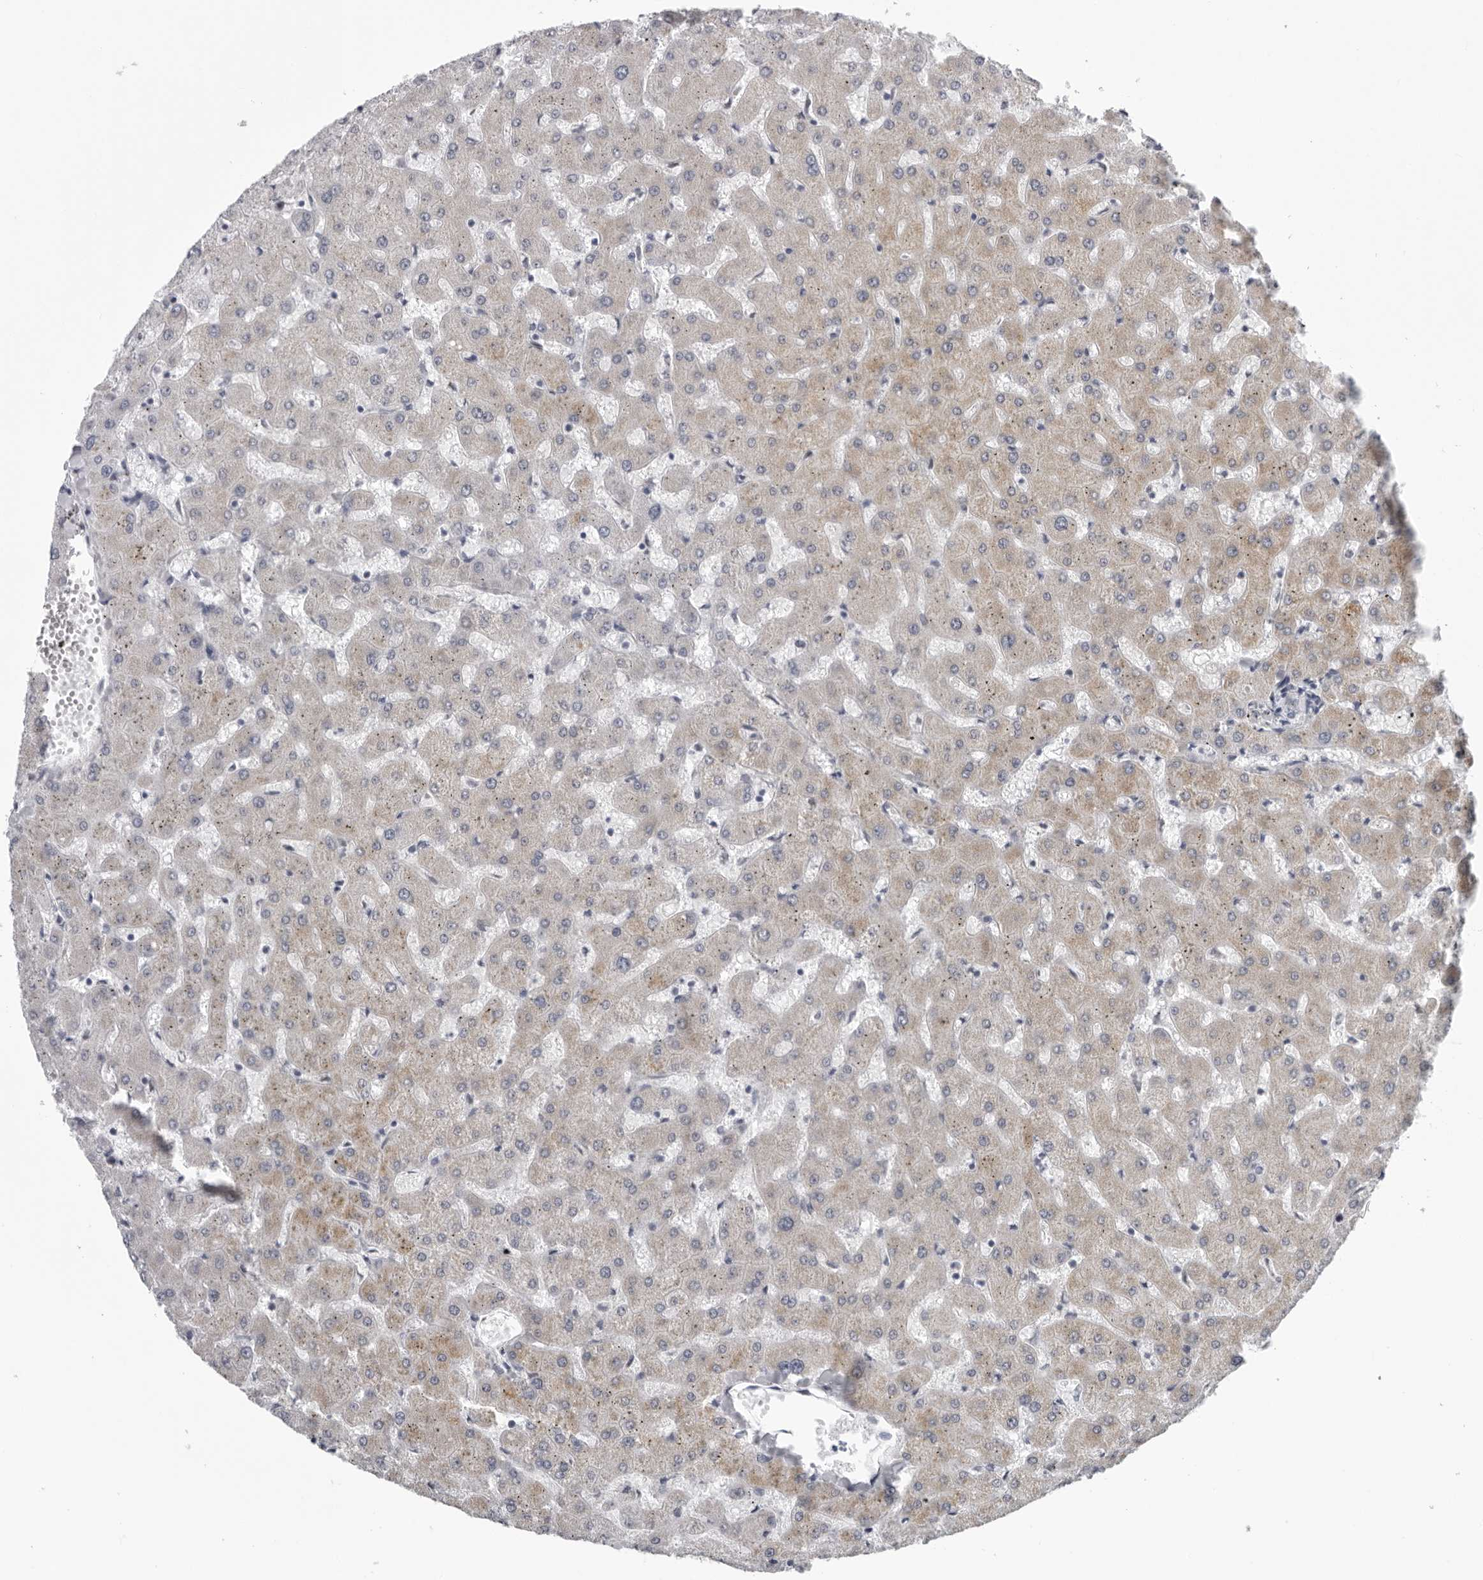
{"staining": {"intensity": "negative", "quantity": "none", "location": "none"}, "tissue": "liver", "cell_type": "Cholangiocytes", "image_type": "normal", "snomed": [{"axis": "morphology", "description": "Normal tissue, NOS"}, {"axis": "topography", "description": "Liver"}], "caption": "Protein analysis of normal liver demonstrates no significant staining in cholangiocytes. (DAB immunohistochemistry (IHC), high magnification).", "gene": "CPT2", "patient": {"sex": "female", "age": 63}}